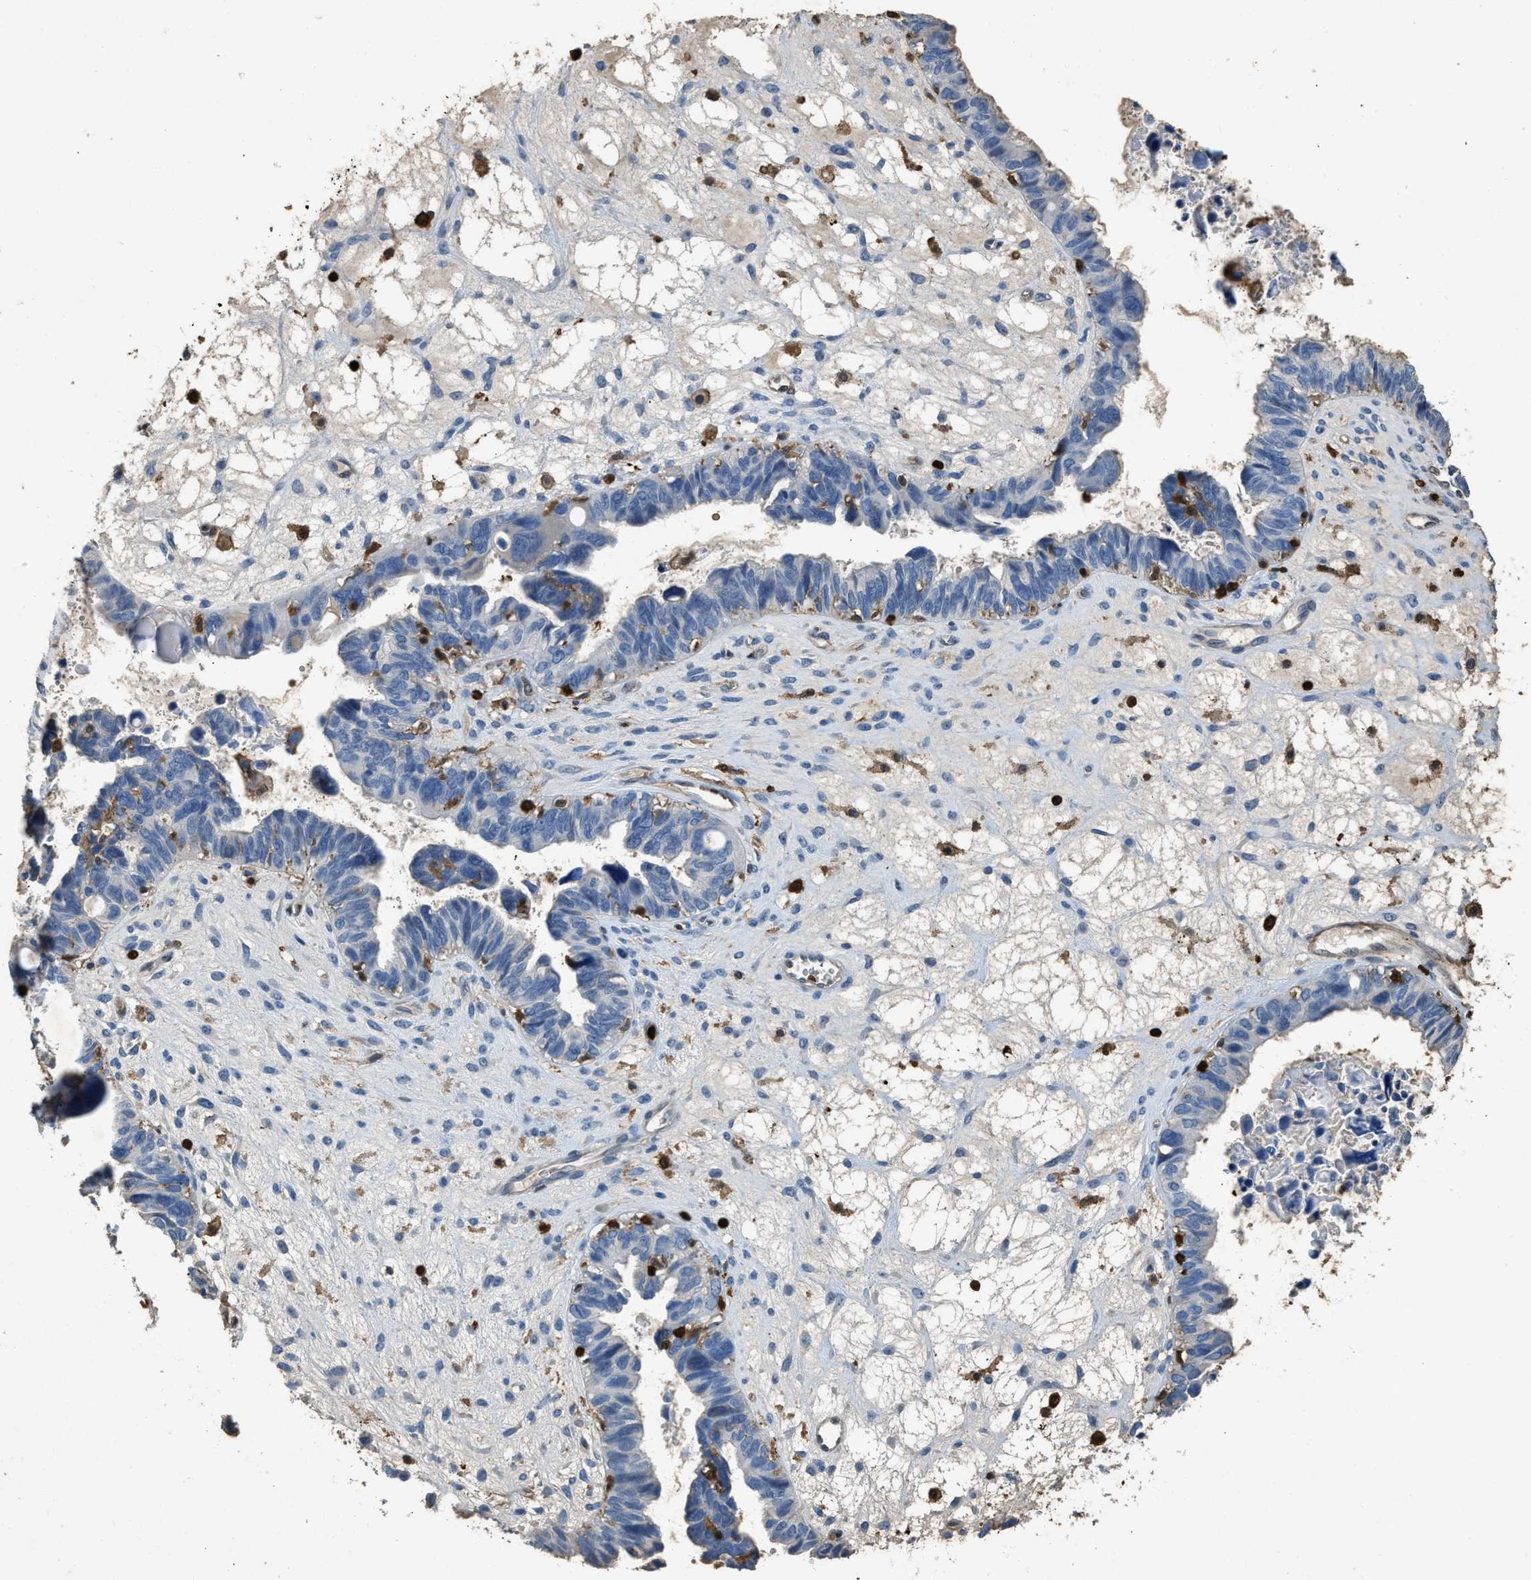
{"staining": {"intensity": "negative", "quantity": "none", "location": "none"}, "tissue": "ovarian cancer", "cell_type": "Tumor cells", "image_type": "cancer", "snomed": [{"axis": "morphology", "description": "Cystadenocarcinoma, serous, NOS"}, {"axis": "topography", "description": "Ovary"}], "caption": "Immunohistochemistry (IHC) micrograph of ovarian cancer (serous cystadenocarcinoma) stained for a protein (brown), which demonstrates no expression in tumor cells.", "gene": "ARHGDIB", "patient": {"sex": "female", "age": 79}}